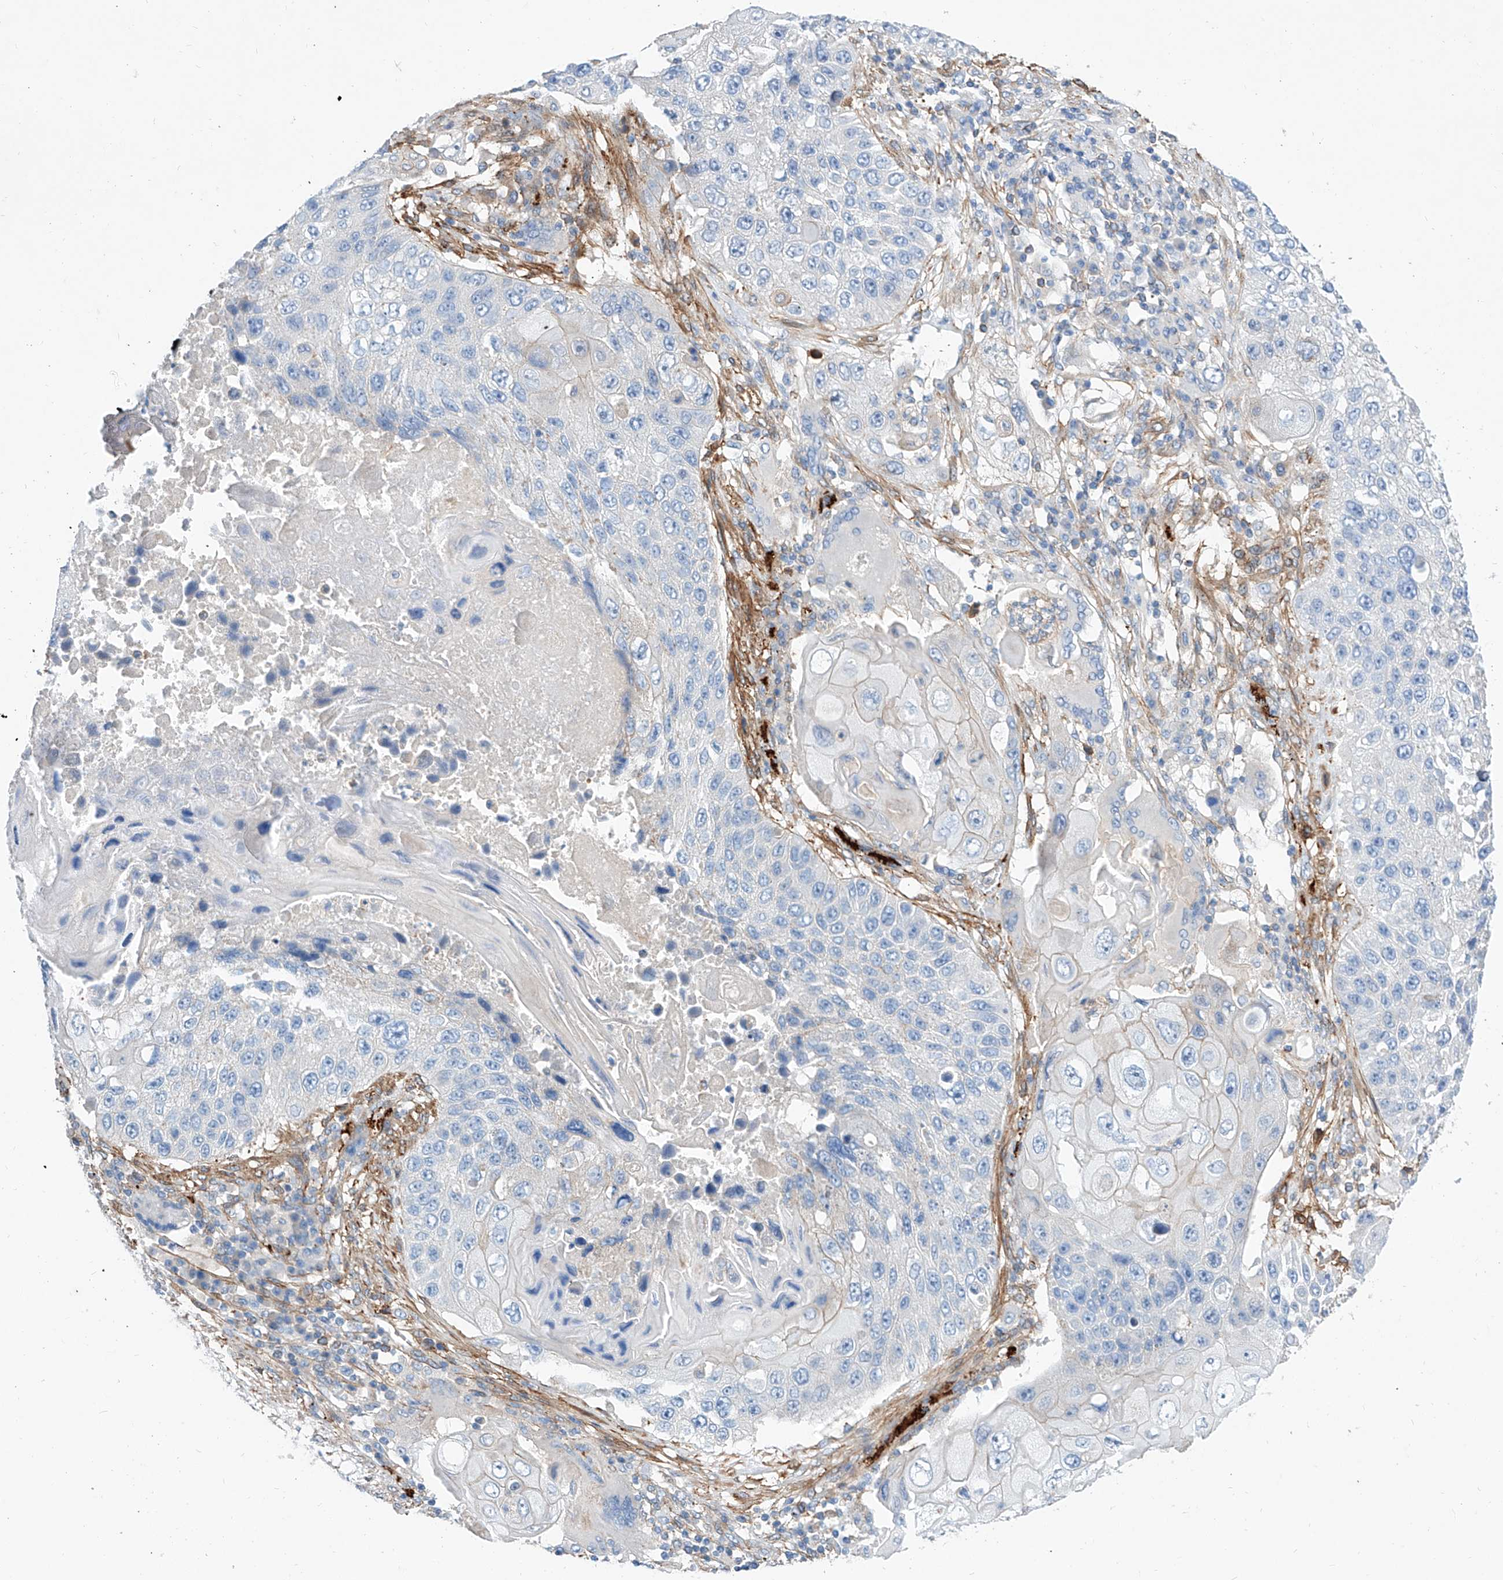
{"staining": {"intensity": "weak", "quantity": "<25%", "location": "cytoplasmic/membranous"}, "tissue": "lung cancer", "cell_type": "Tumor cells", "image_type": "cancer", "snomed": [{"axis": "morphology", "description": "Squamous cell carcinoma, NOS"}, {"axis": "topography", "description": "Lung"}], "caption": "Immunohistochemical staining of lung cancer (squamous cell carcinoma) demonstrates no significant expression in tumor cells.", "gene": "TAS2R60", "patient": {"sex": "male", "age": 61}}